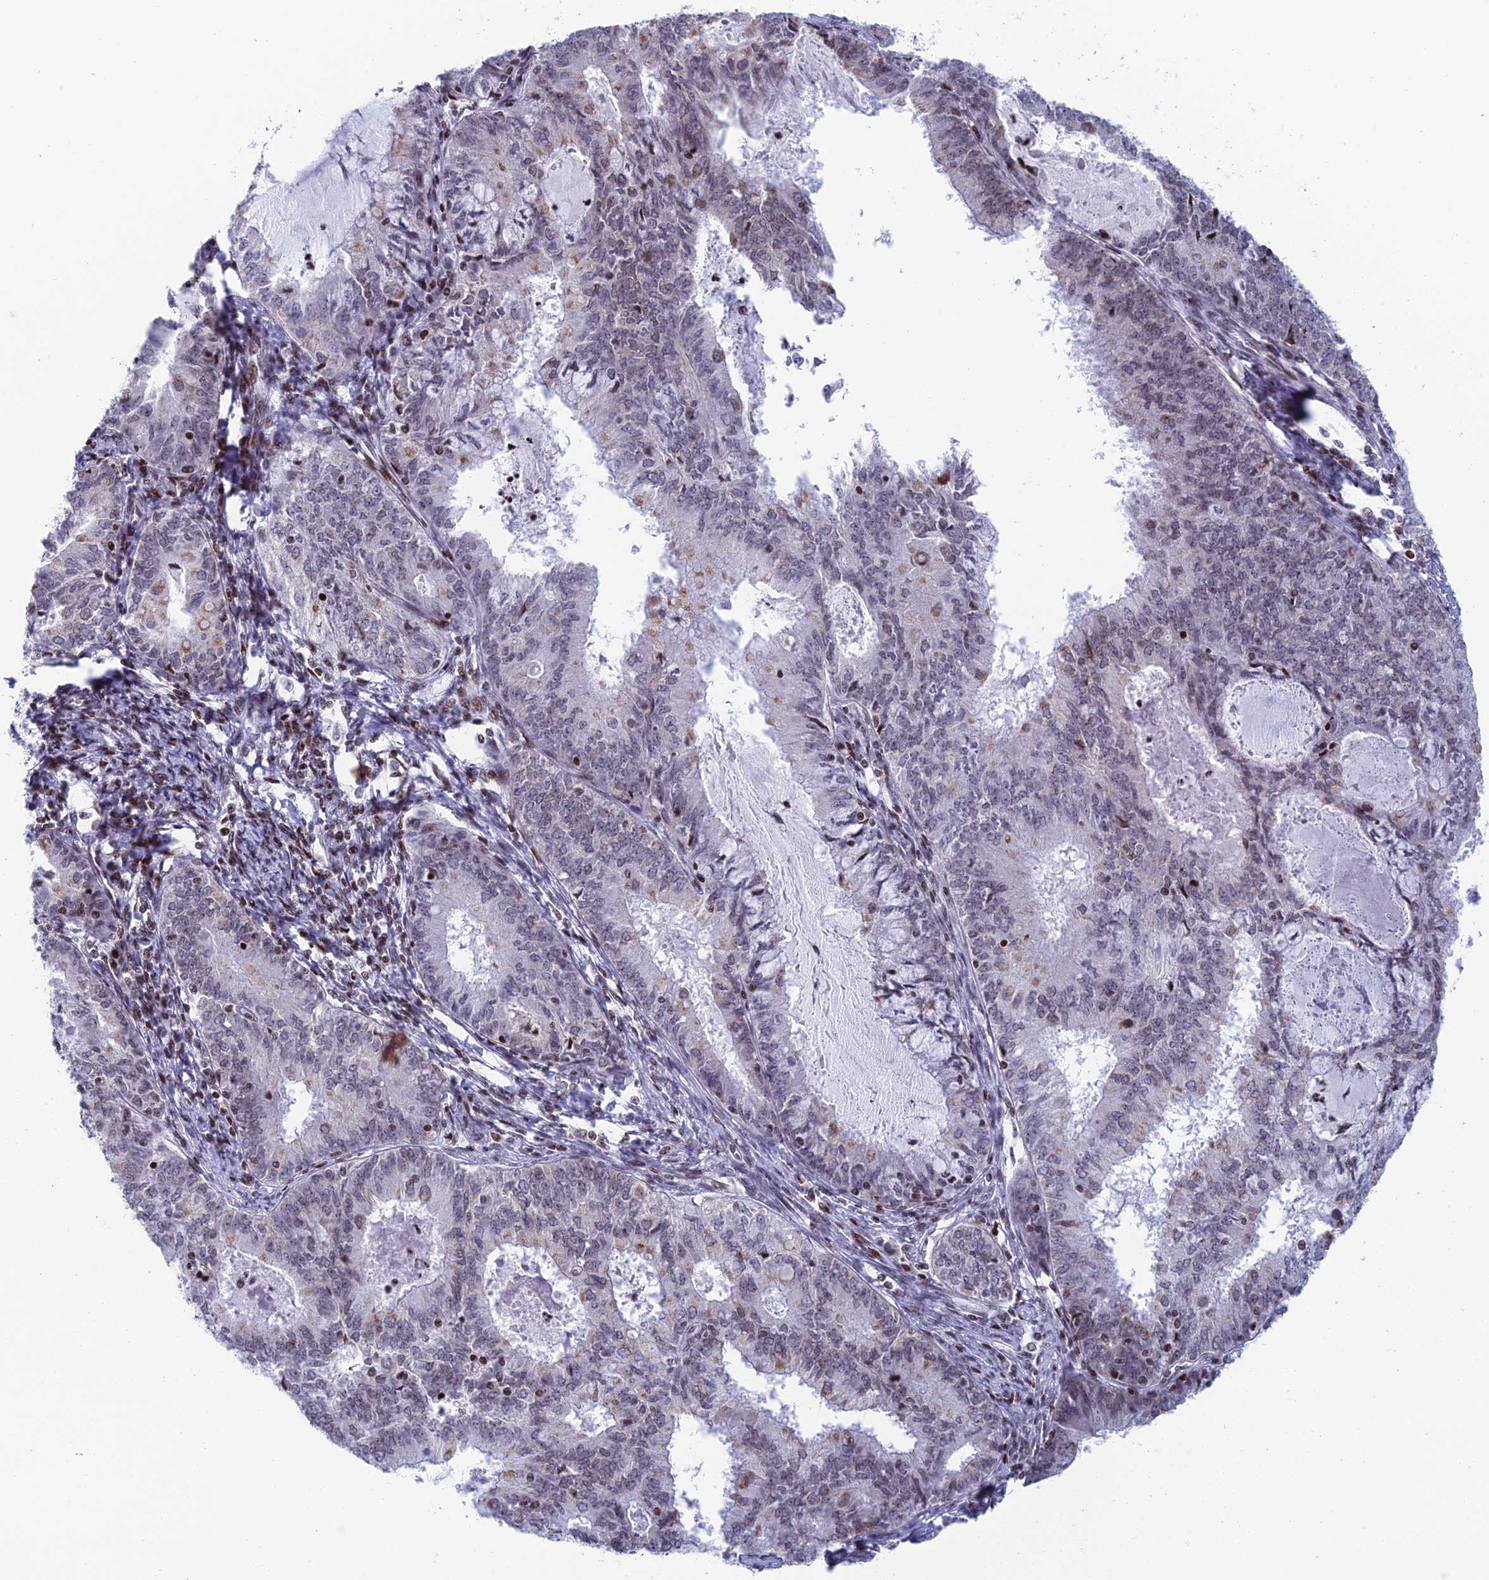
{"staining": {"intensity": "weak", "quantity": "<25%", "location": "cytoplasmic/membranous,nuclear"}, "tissue": "endometrial cancer", "cell_type": "Tumor cells", "image_type": "cancer", "snomed": [{"axis": "morphology", "description": "Adenocarcinoma, NOS"}, {"axis": "topography", "description": "Endometrium"}], "caption": "IHC micrograph of neoplastic tissue: human endometrial adenocarcinoma stained with DAB demonstrates no significant protein expression in tumor cells. (DAB (3,3'-diaminobenzidine) IHC, high magnification).", "gene": "AFF3", "patient": {"sex": "female", "age": 57}}